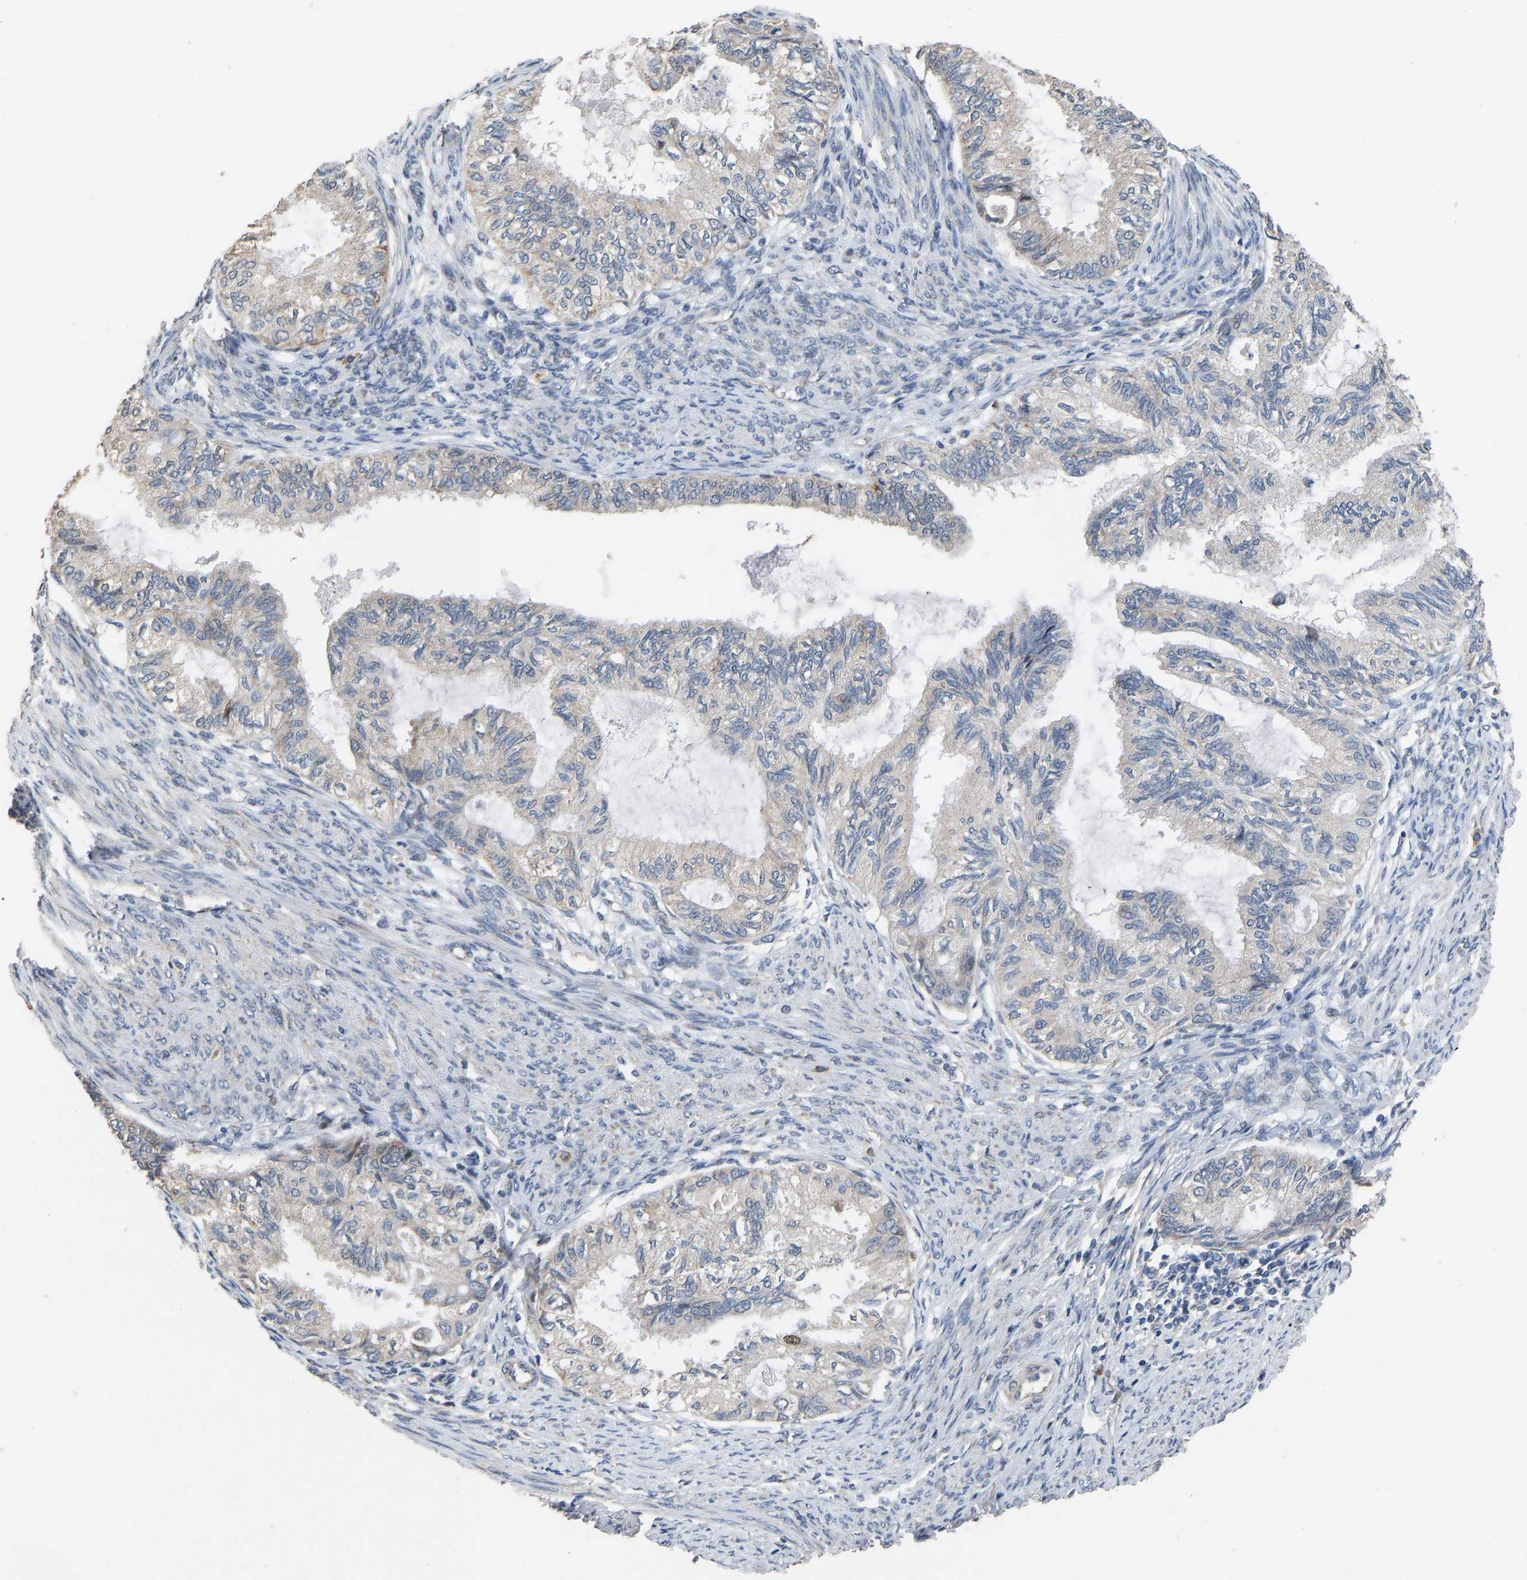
{"staining": {"intensity": "weak", "quantity": "25%-75%", "location": "cytoplasmic/membranous"}, "tissue": "cervical cancer", "cell_type": "Tumor cells", "image_type": "cancer", "snomed": [{"axis": "morphology", "description": "Normal tissue, NOS"}, {"axis": "morphology", "description": "Adenocarcinoma, NOS"}, {"axis": "topography", "description": "Cervix"}, {"axis": "topography", "description": "Endometrium"}], "caption": "DAB immunohistochemical staining of adenocarcinoma (cervical) shows weak cytoplasmic/membranous protein positivity in about 25%-75% of tumor cells.", "gene": "TMEM150A", "patient": {"sex": "female", "age": 86}}